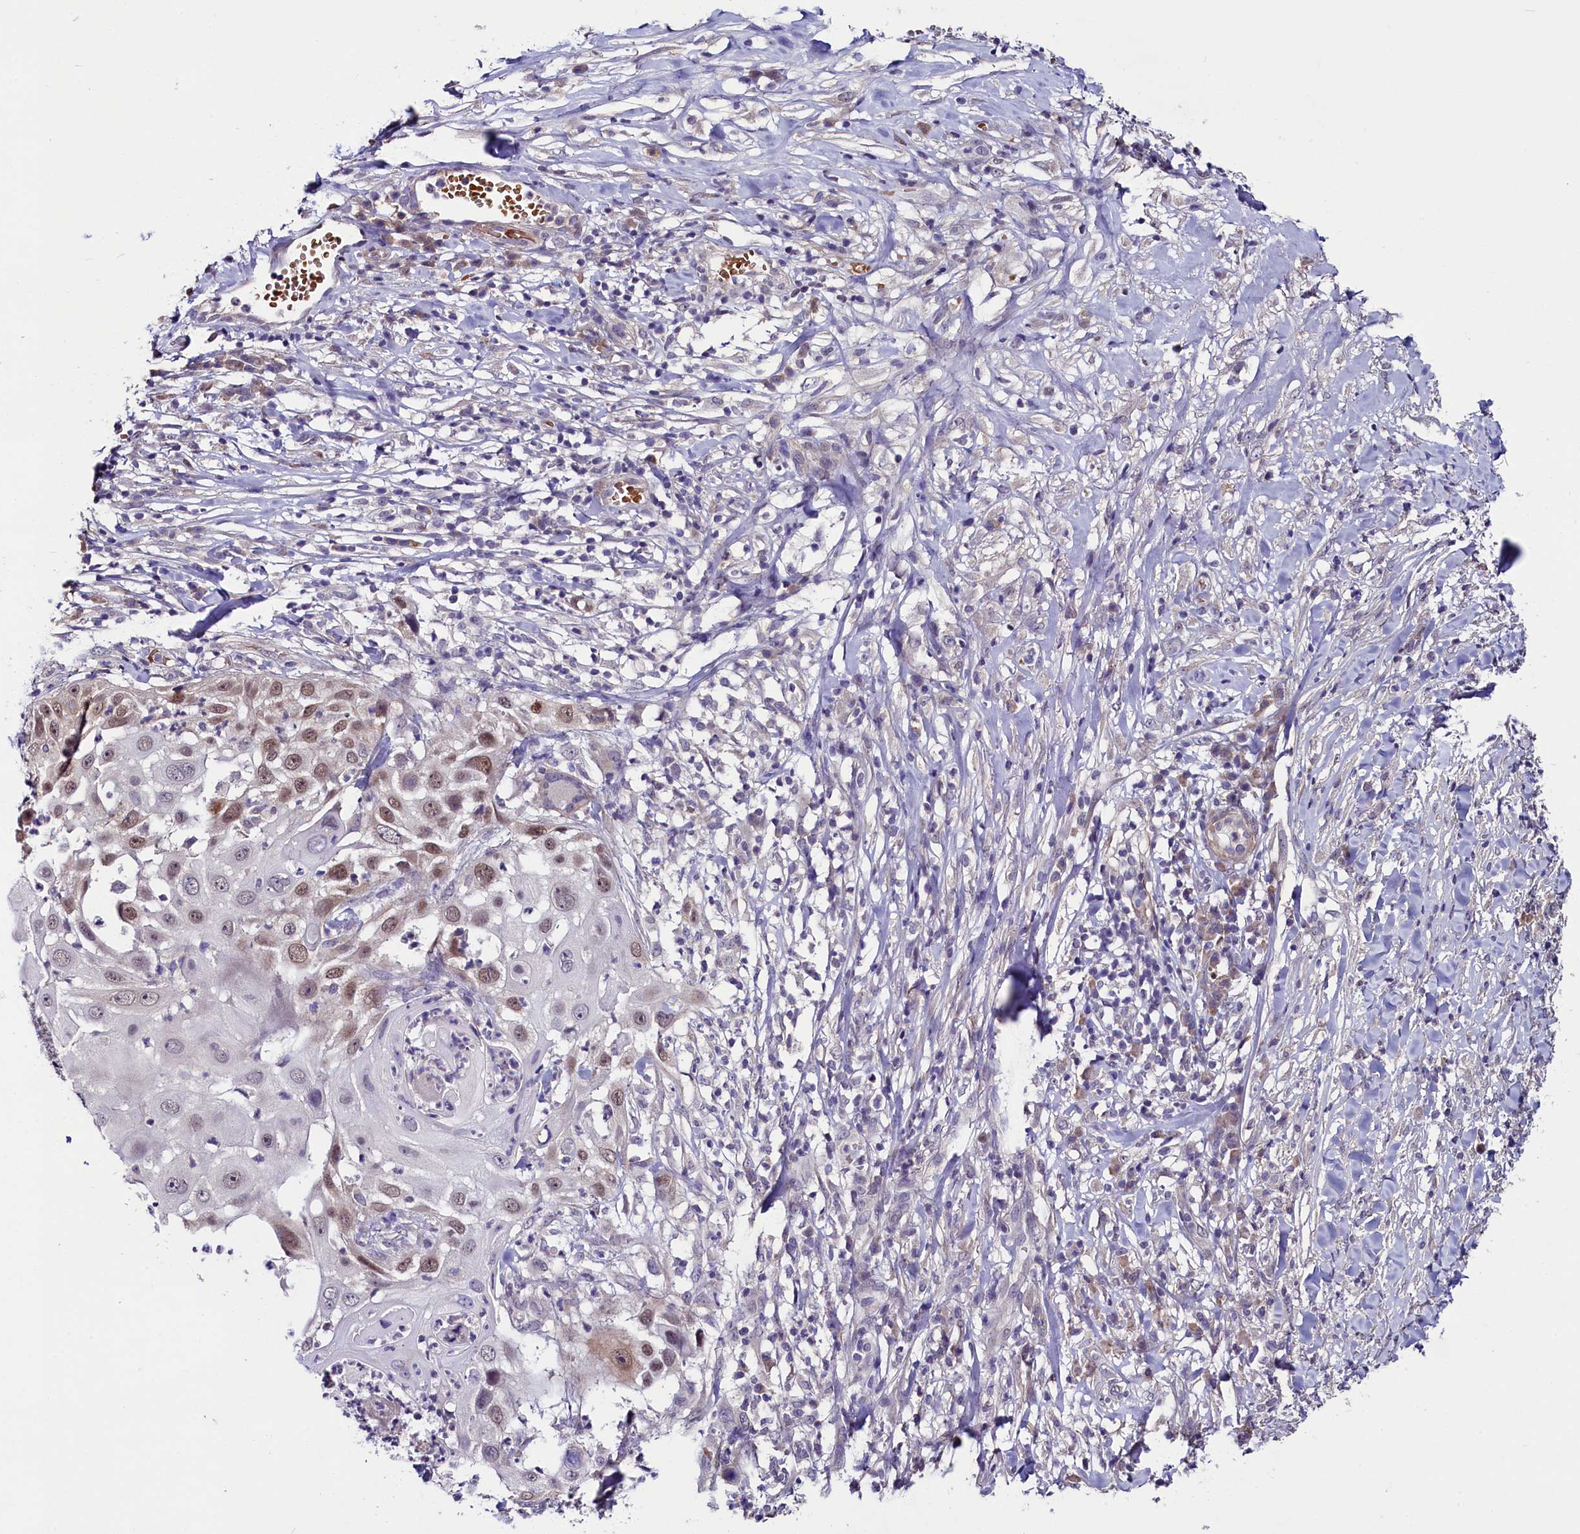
{"staining": {"intensity": "weak", "quantity": "25%-75%", "location": "cytoplasmic/membranous,nuclear"}, "tissue": "skin cancer", "cell_type": "Tumor cells", "image_type": "cancer", "snomed": [{"axis": "morphology", "description": "Squamous cell carcinoma, NOS"}, {"axis": "topography", "description": "Skin"}], "caption": "Immunohistochemical staining of skin cancer (squamous cell carcinoma) displays weak cytoplasmic/membranous and nuclear protein expression in about 25%-75% of tumor cells.", "gene": "SLC39A6", "patient": {"sex": "female", "age": 44}}